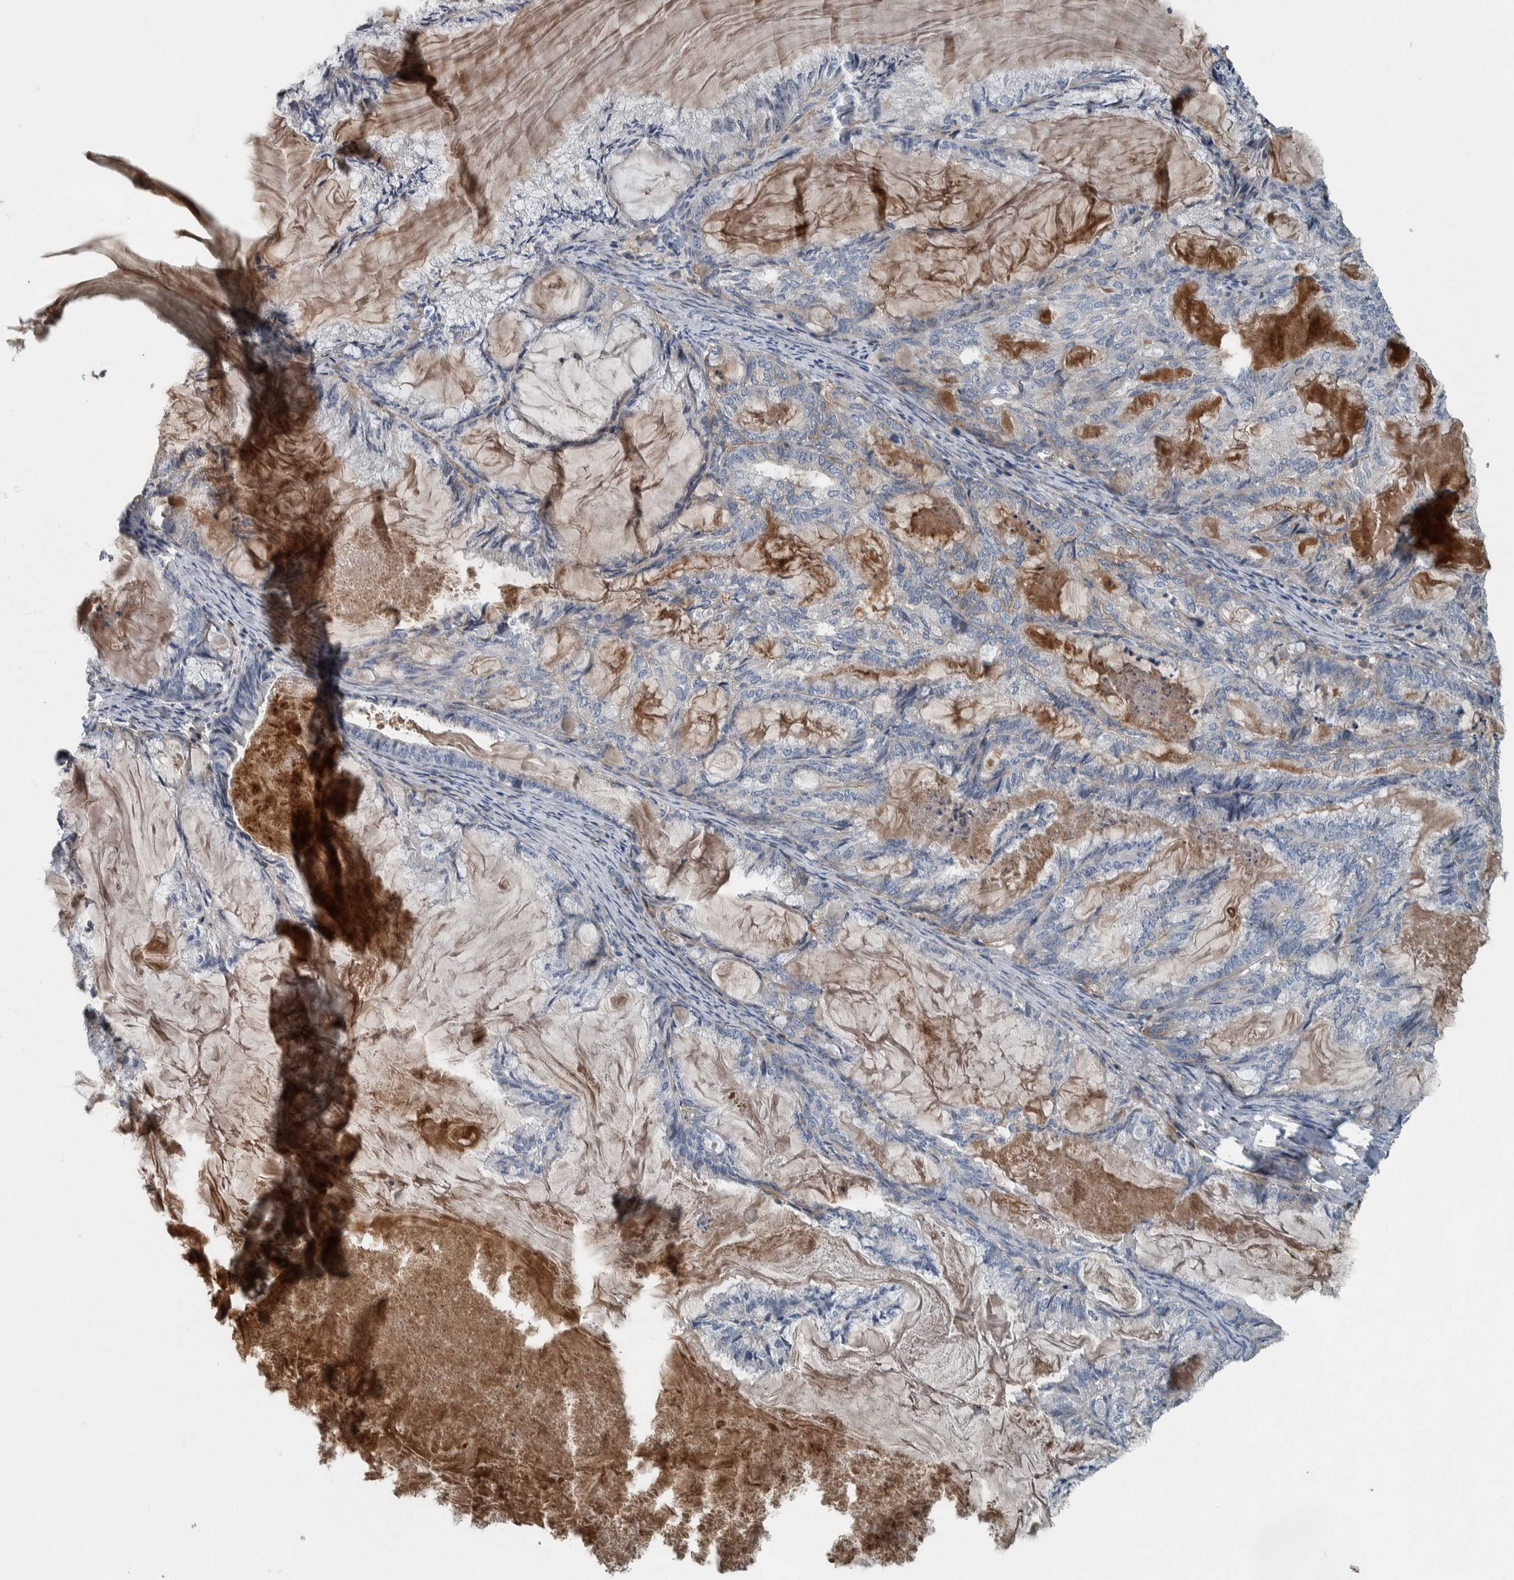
{"staining": {"intensity": "negative", "quantity": "none", "location": "none"}, "tissue": "endometrial cancer", "cell_type": "Tumor cells", "image_type": "cancer", "snomed": [{"axis": "morphology", "description": "Adenocarcinoma, NOS"}, {"axis": "topography", "description": "Endometrium"}], "caption": "Human endometrial cancer stained for a protein using immunohistochemistry demonstrates no expression in tumor cells.", "gene": "SERPINC1", "patient": {"sex": "female", "age": 86}}